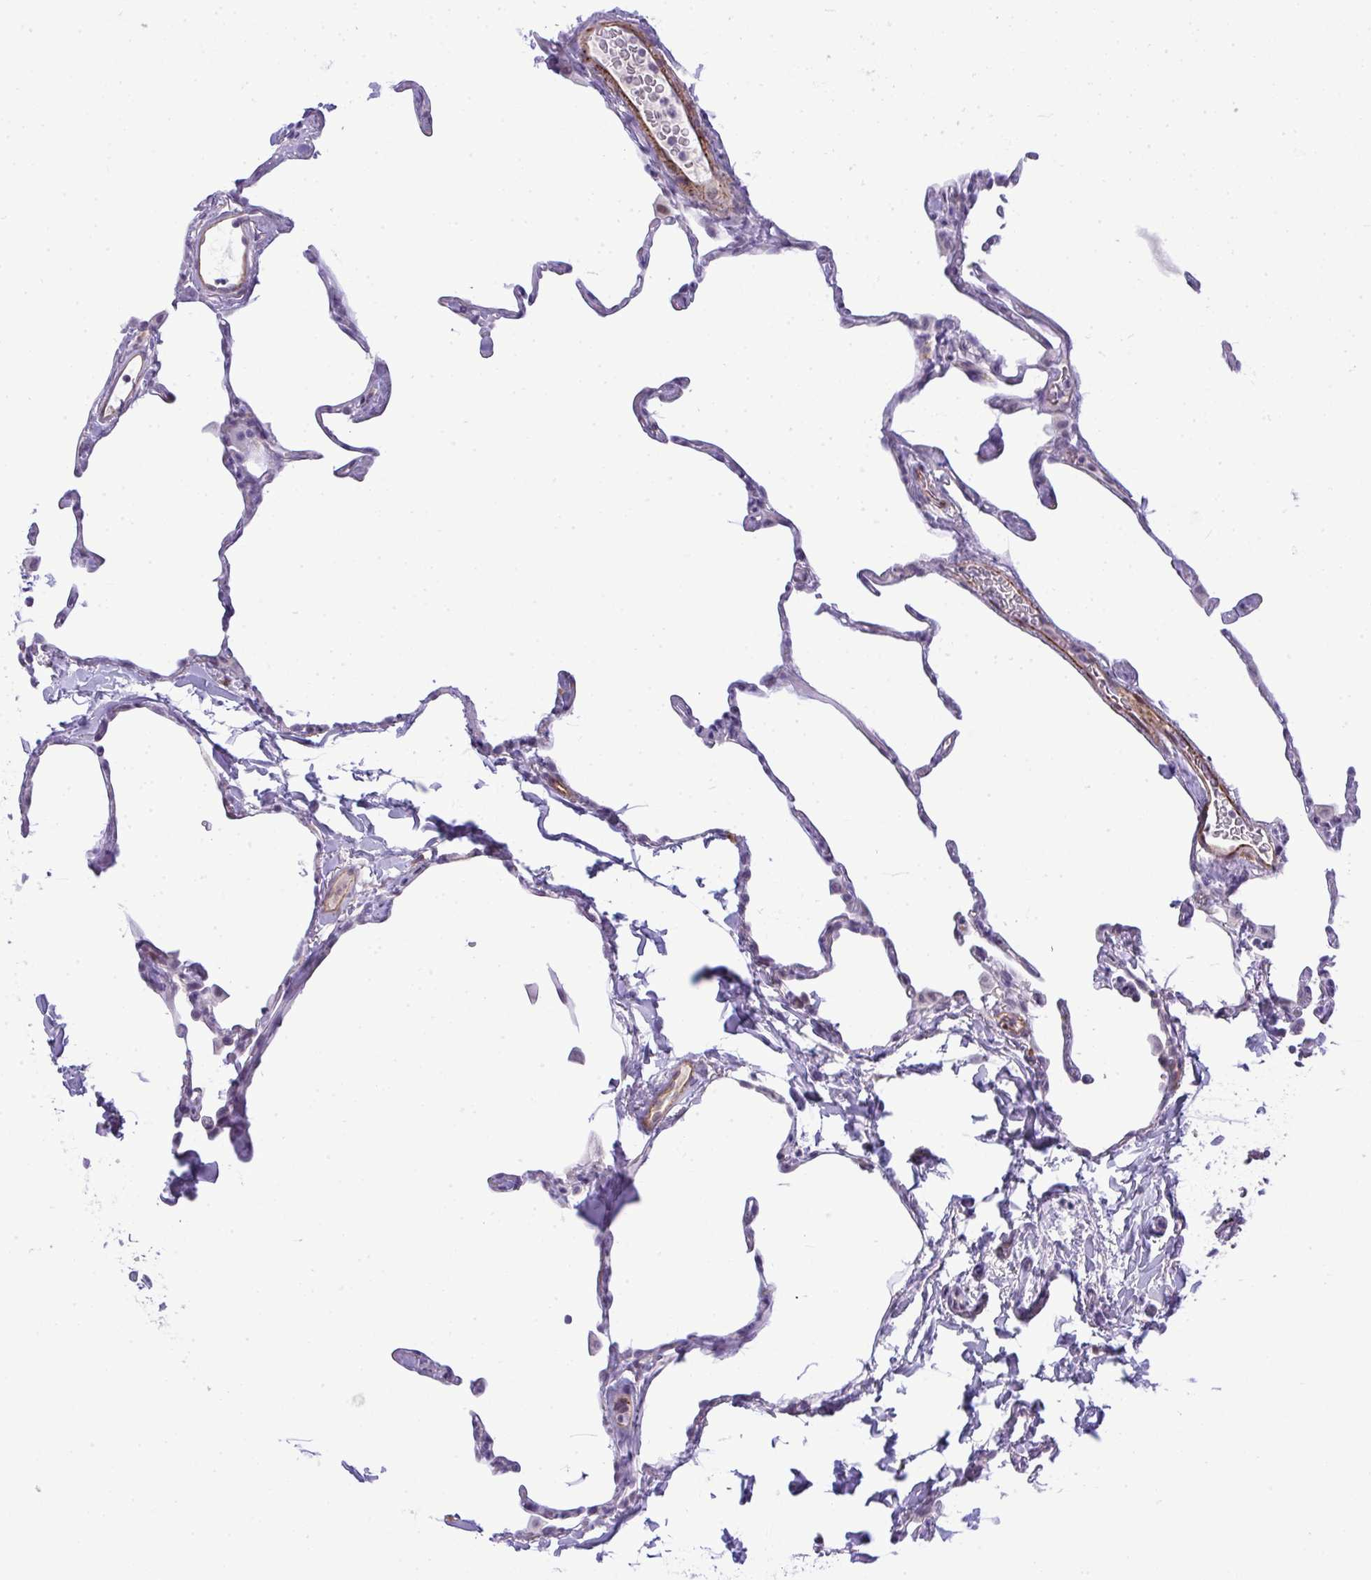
{"staining": {"intensity": "negative", "quantity": "none", "location": "none"}, "tissue": "lung", "cell_type": "Alveolar cells", "image_type": "normal", "snomed": [{"axis": "morphology", "description": "Normal tissue, NOS"}, {"axis": "topography", "description": "Lung"}], "caption": "Lung stained for a protein using IHC displays no staining alveolar cells.", "gene": "UBE2S", "patient": {"sex": "male", "age": 65}}